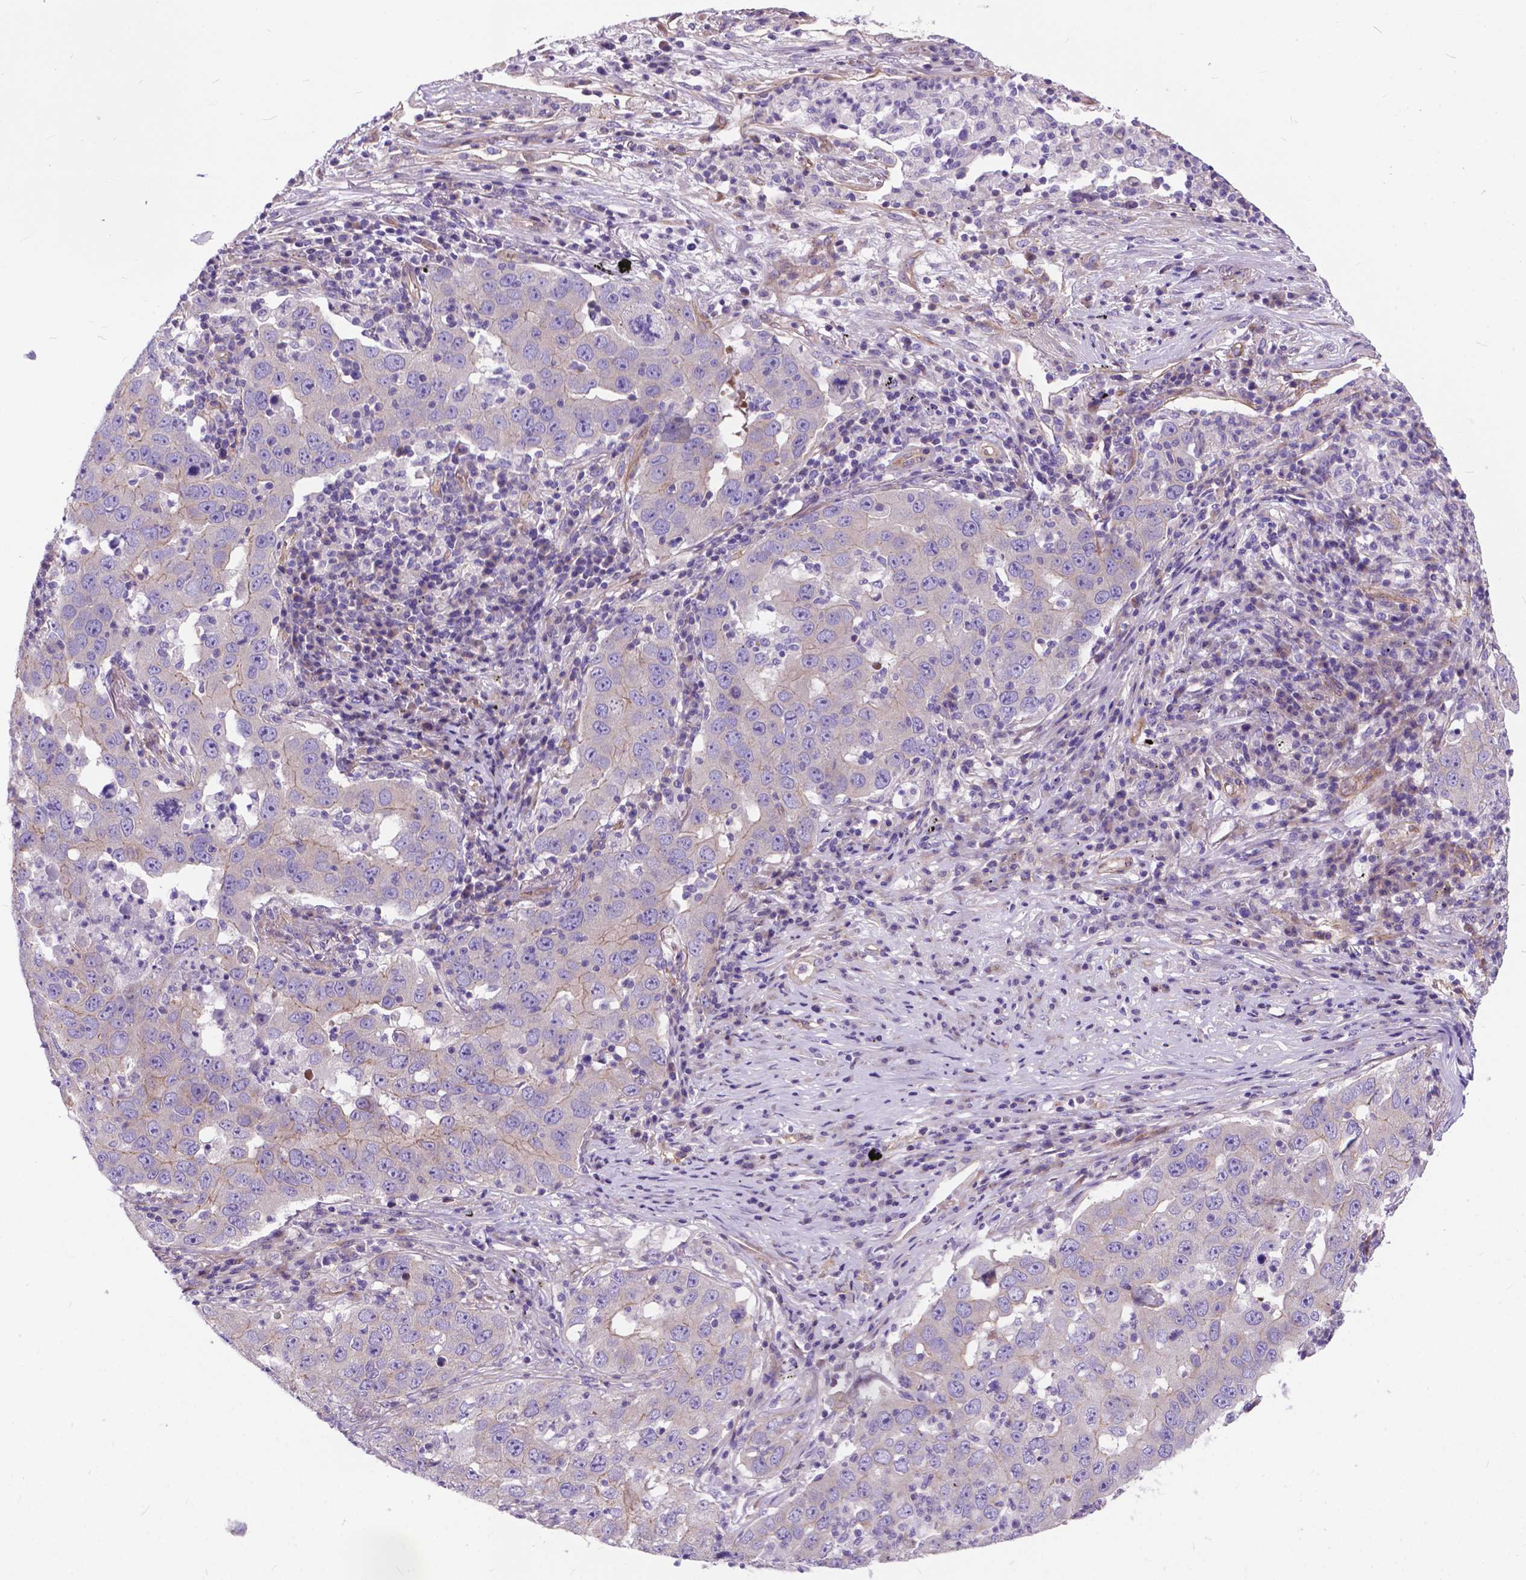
{"staining": {"intensity": "negative", "quantity": "none", "location": "none"}, "tissue": "lung cancer", "cell_type": "Tumor cells", "image_type": "cancer", "snomed": [{"axis": "morphology", "description": "Adenocarcinoma, NOS"}, {"axis": "topography", "description": "Lung"}], "caption": "Human lung cancer (adenocarcinoma) stained for a protein using immunohistochemistry displays no staining in tumor cells.", "gene": "FLT4", "patient": {"sex": "male", "age": 73}}